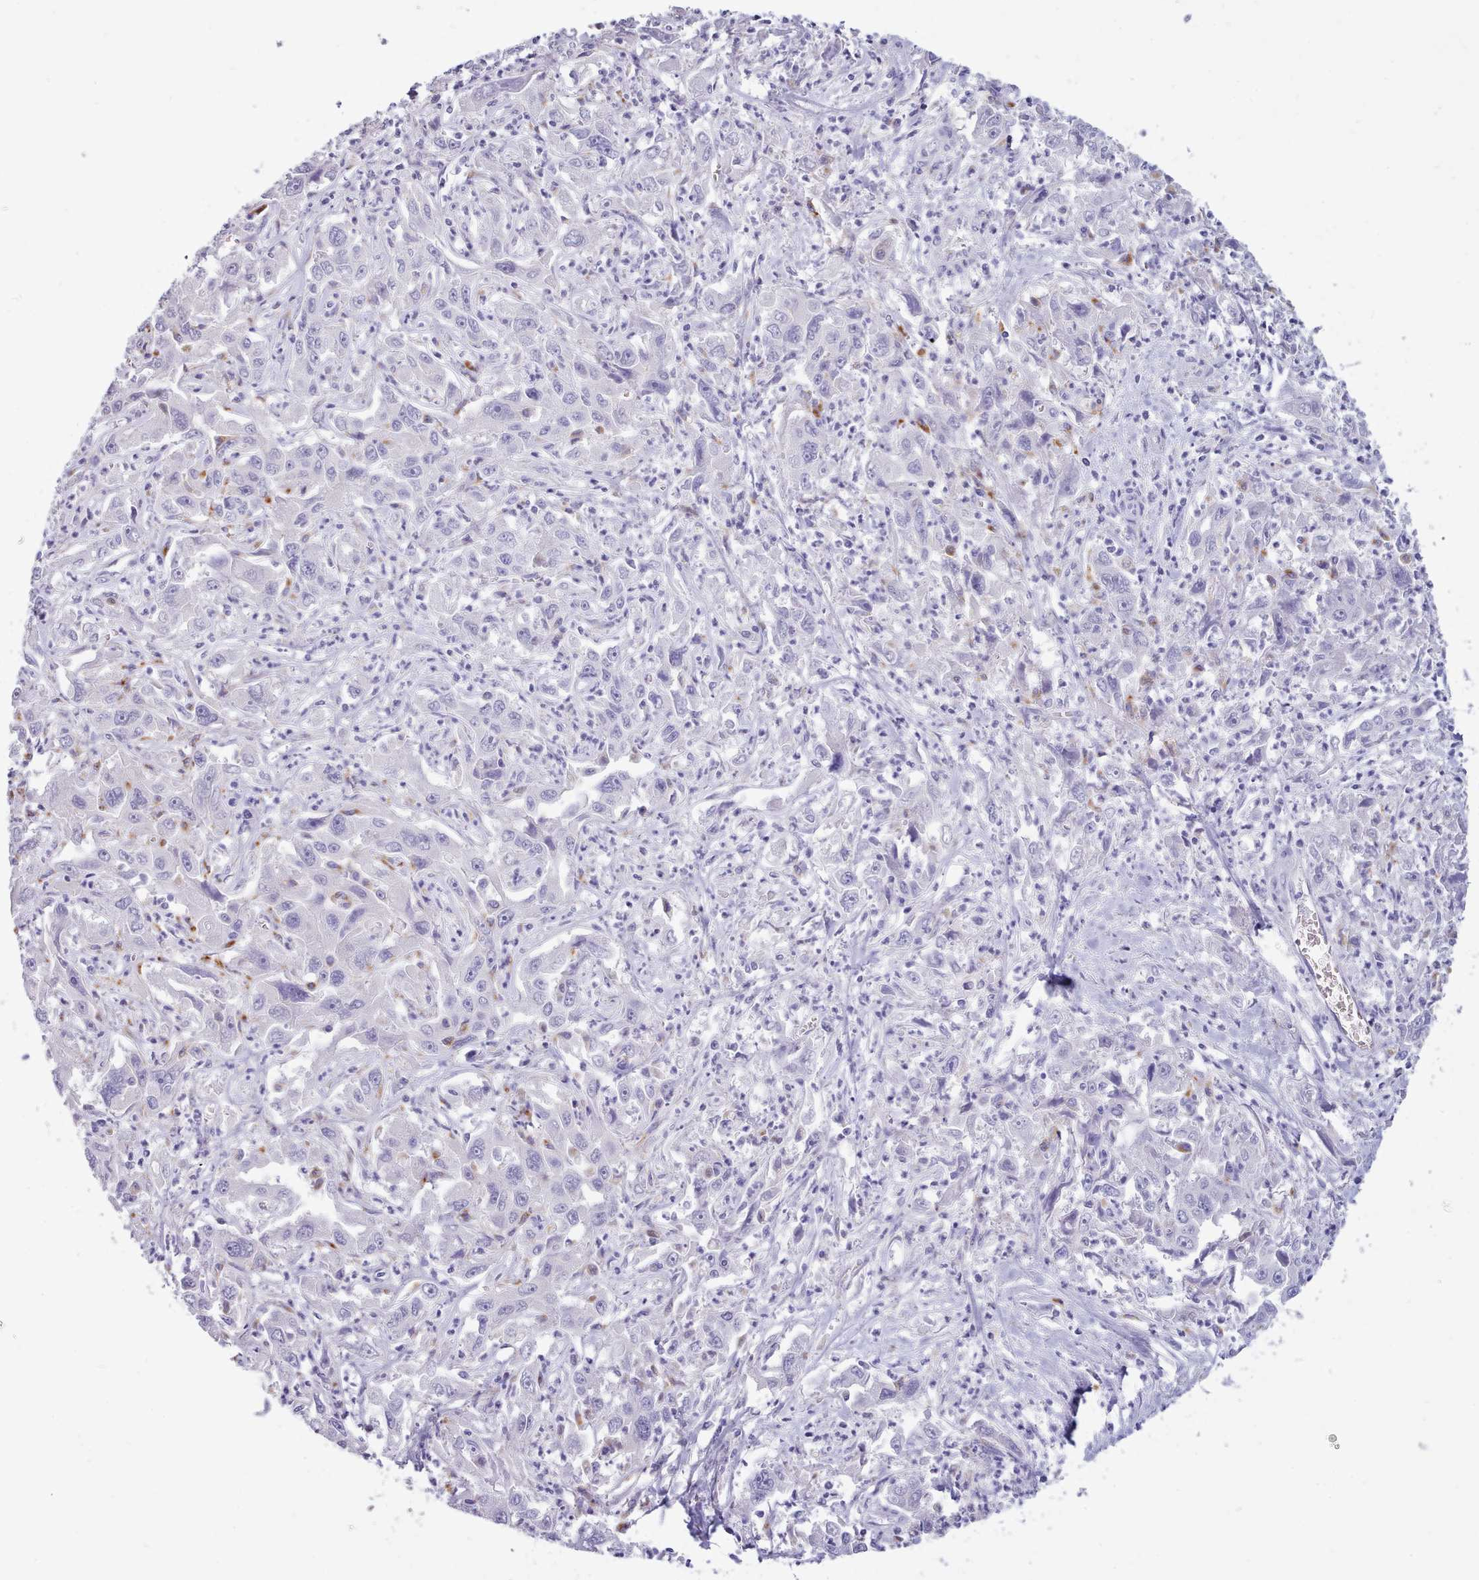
{"staining": {"intensity": "negative", "quantity": "none", "location": "none"}, "tissue": "liver cancer", "cell_type": "Tumor cells", "image_type": "cancer", "snomed": [{"axis": "morphology", "description": "Carcinoma, Hepatocellular, NOS"}, {"axis": "topography", "description": "Liver"}], "caption": "IHC histopathology image of neoplastic tissue: hepatocellular carcinoma (liver) stained with DAB (3,3'-diaminobenzidine) reveals no significant protein staining in tumor cells.", "gene": "GAA", "patient": {"sex": "male", "age": 63}}